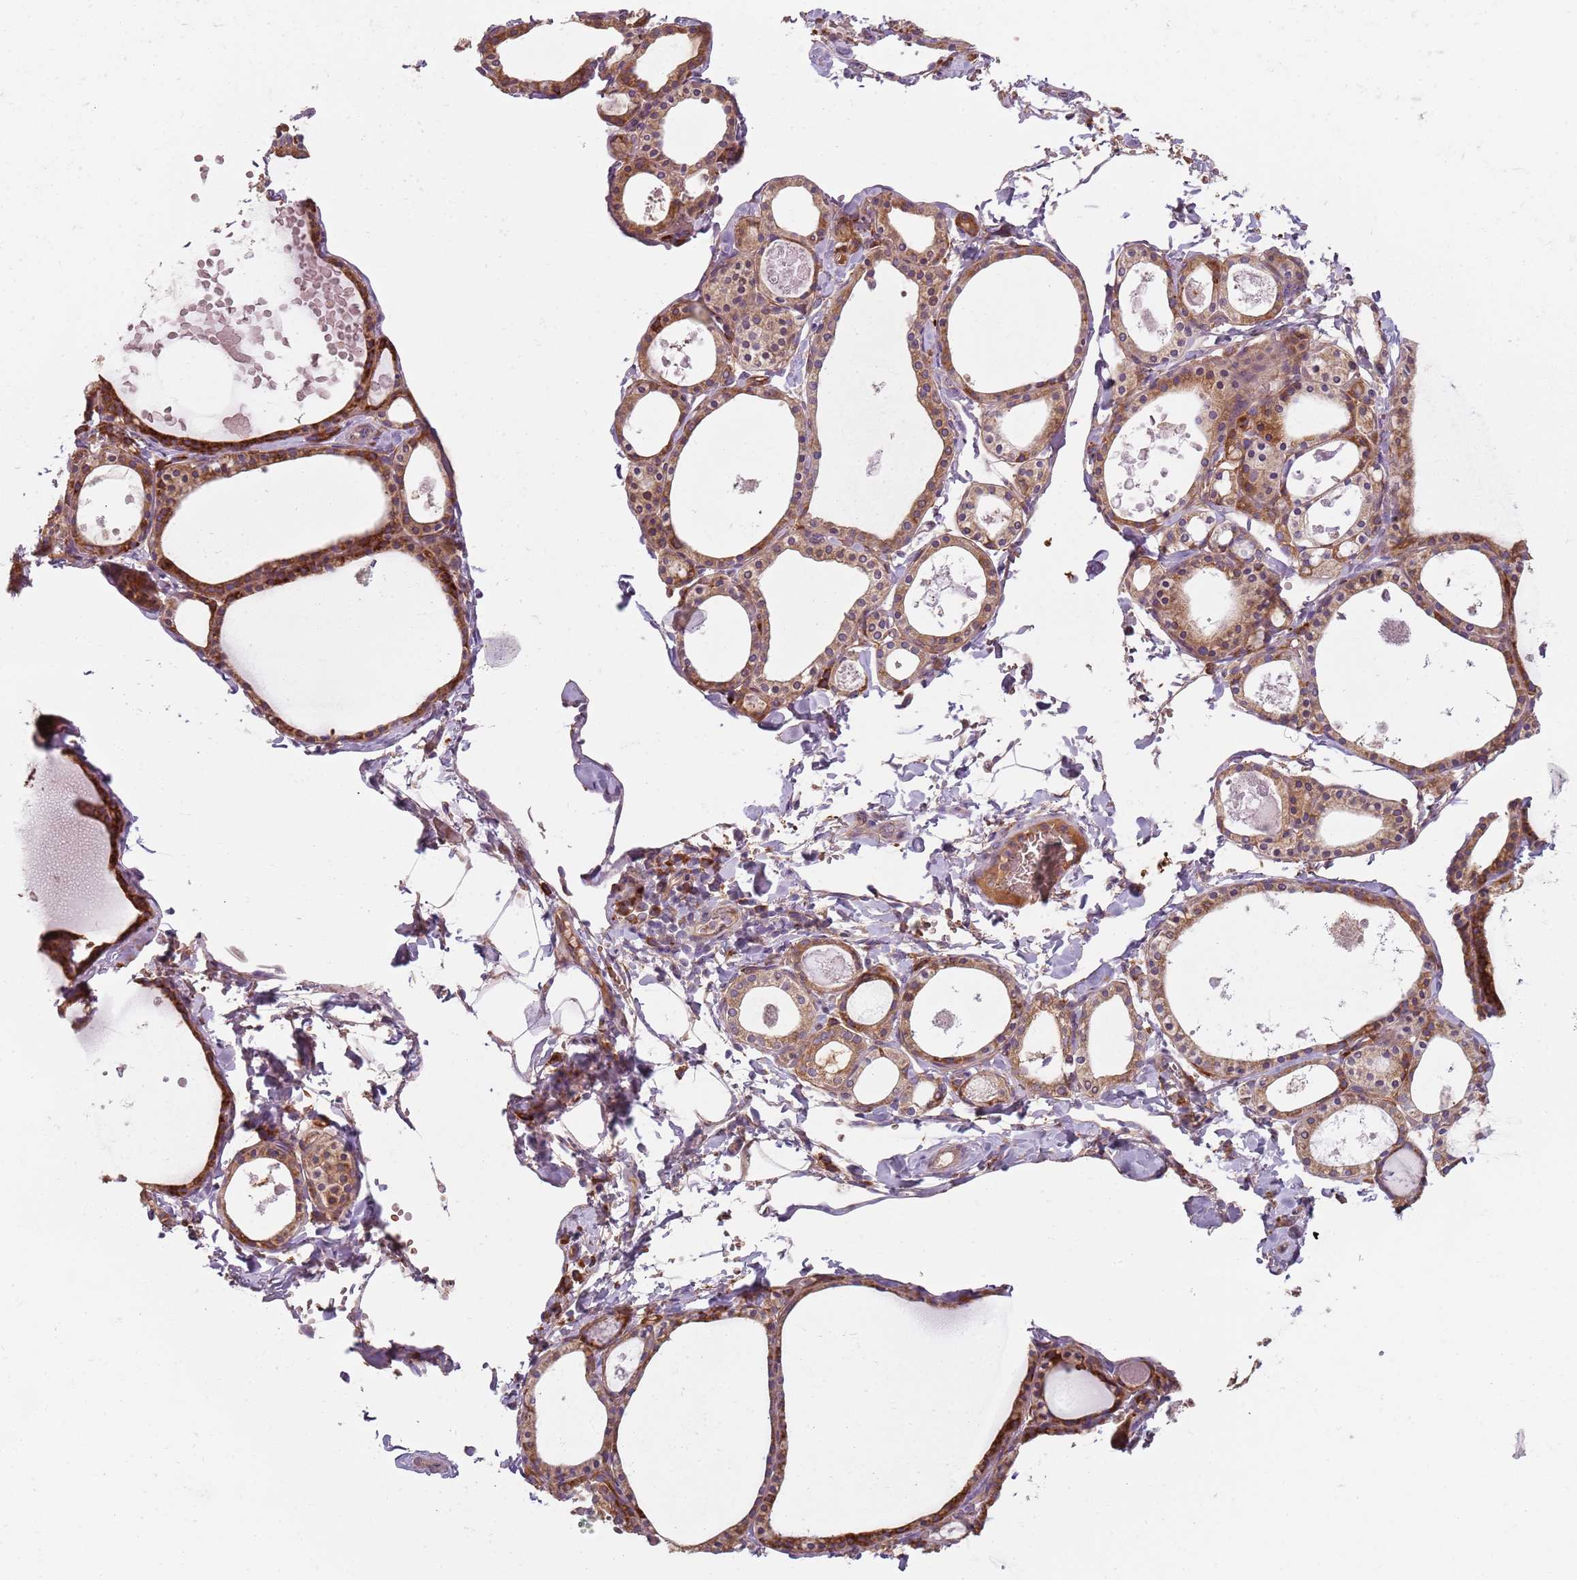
{"staining": {"intensity": "strong", "quantity": ">75%", "location": "cytoplasmic/membranous"}, "tissue": "thyroid gland", "cell_type": "Glandular cells", "image_type": "normal", "snomed": [{"axis": "morphology", "description": "Normal tissue, NOS"}, {"axis": "topography", "description": "Thyroid gland"}], "caption": "Strong cytoplasmic/membranous expression for a protein is identified in about >75% of glandular cells of unremarkable thyroid gland using IHC.", "gene": "SPATA2", "patient": {"sex": "male", "age": 56}}